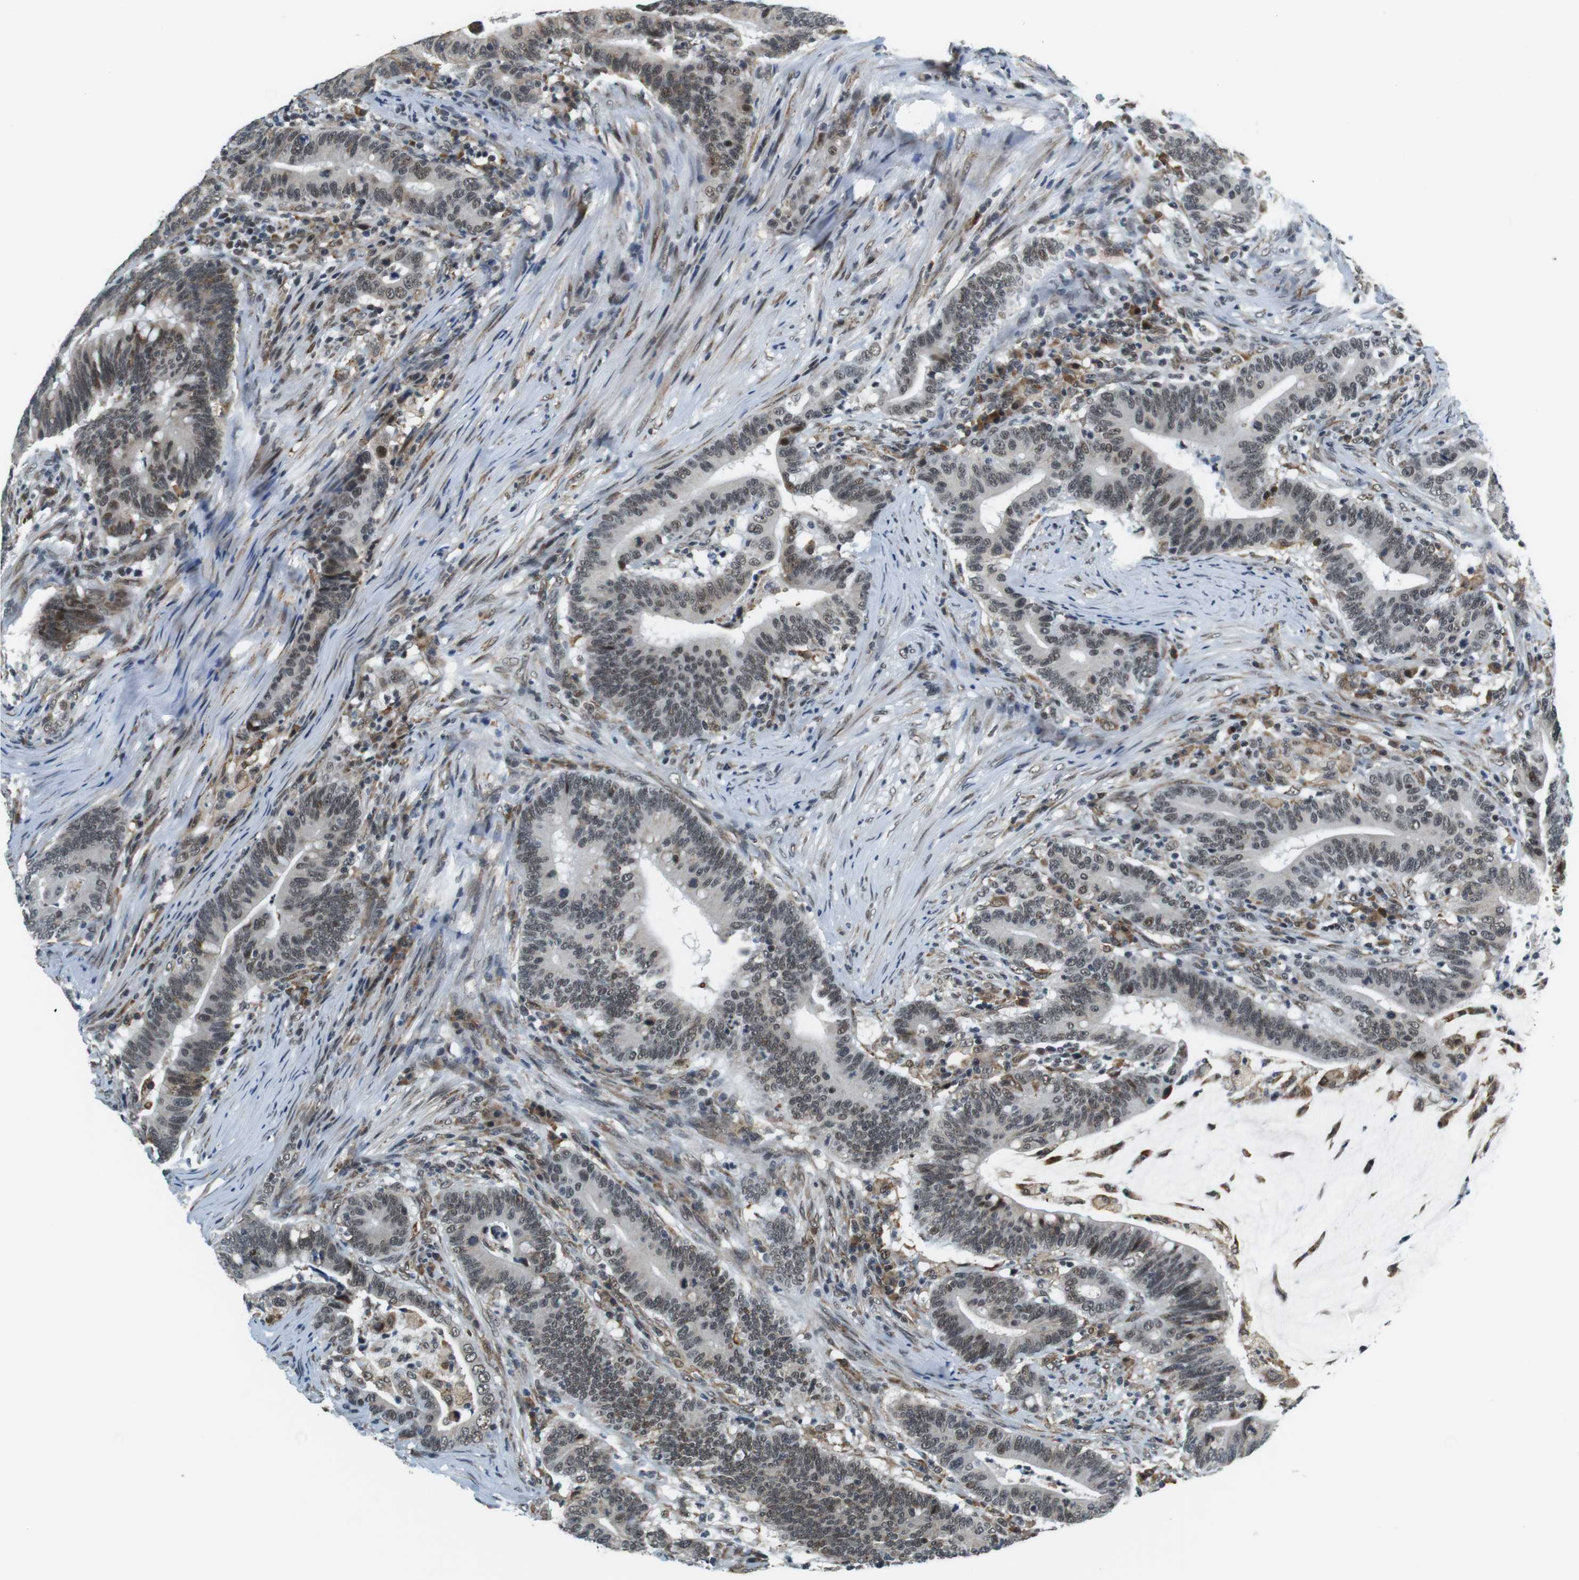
{"staining": {"intensity": "weak", "quantity": "<25%", "location": "nuclear"}, "tissue": "colorectal cancer", "cell_type": "Tumor cells", "image_type": "cancer", "snomed": [{"axis": "morphology", "description": "Normal tissue, NOS"}, {"axis": "morphology", "description": "Adenocarcinoma, NOS"}, {"axis": "topography", "description": "Colon"}], "caption": "Immunohistochemistry histopathology image of neoplastic tissue: human colorectal adenocarcinoma stained with DAB displays no significant protein expression in tumor cells.", "gene": "RNF38", "patient": {"sex": "female", "age": 66}}